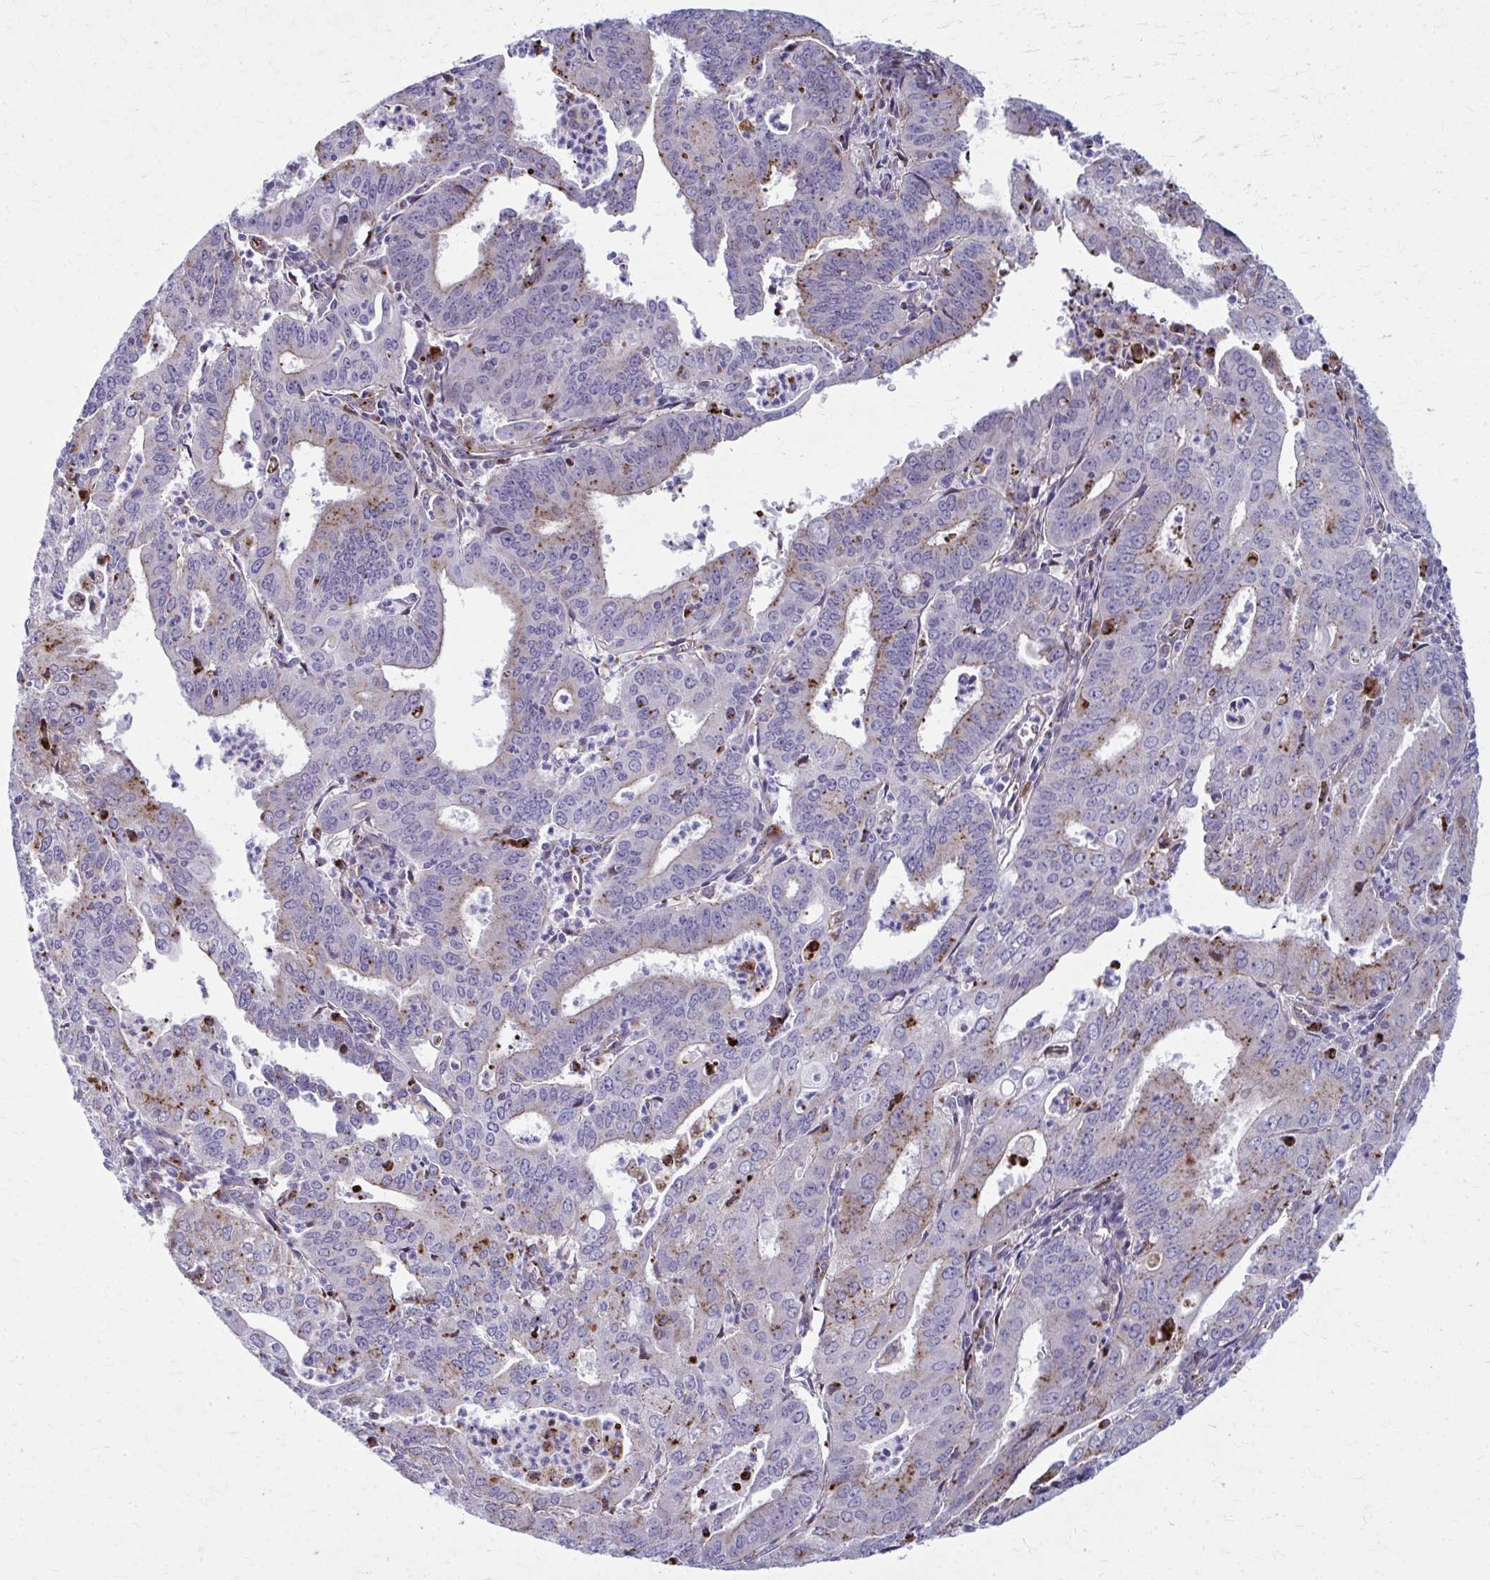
{"staining": {"intensity": "moderate", "quantity": "<25%", "location": "cytoplasmic/membranous"}, "tissue": "cervical cancer", "cell_type": "Tumor cells", "image_type": "cancer", "snomed": [{"axis": "morphology", "description": "Adenocarcinoma, NOS"}, {"axis": "topography", "description": "Cervix"}], "caption": "High-magnification brightfield microscopy of cervical cancer (adenocarcinoma) stained with DAB (3,3'-diaminobenzidine) (brown) and counterstained with hematoxylin (blue). tumor cells exhibit moderate cytoplasmic/membranous expression is appreciated in approximately<25% of cells. The staining was performed using DAB (3,3'-diaminobenzidine) to visualize the protein expression in brown, while the nuclei were stained in blue with hematoxylin (Magnification: 20x).", "gene": "LRRC4B", "patient": {"sex": "female", "age": 56}}